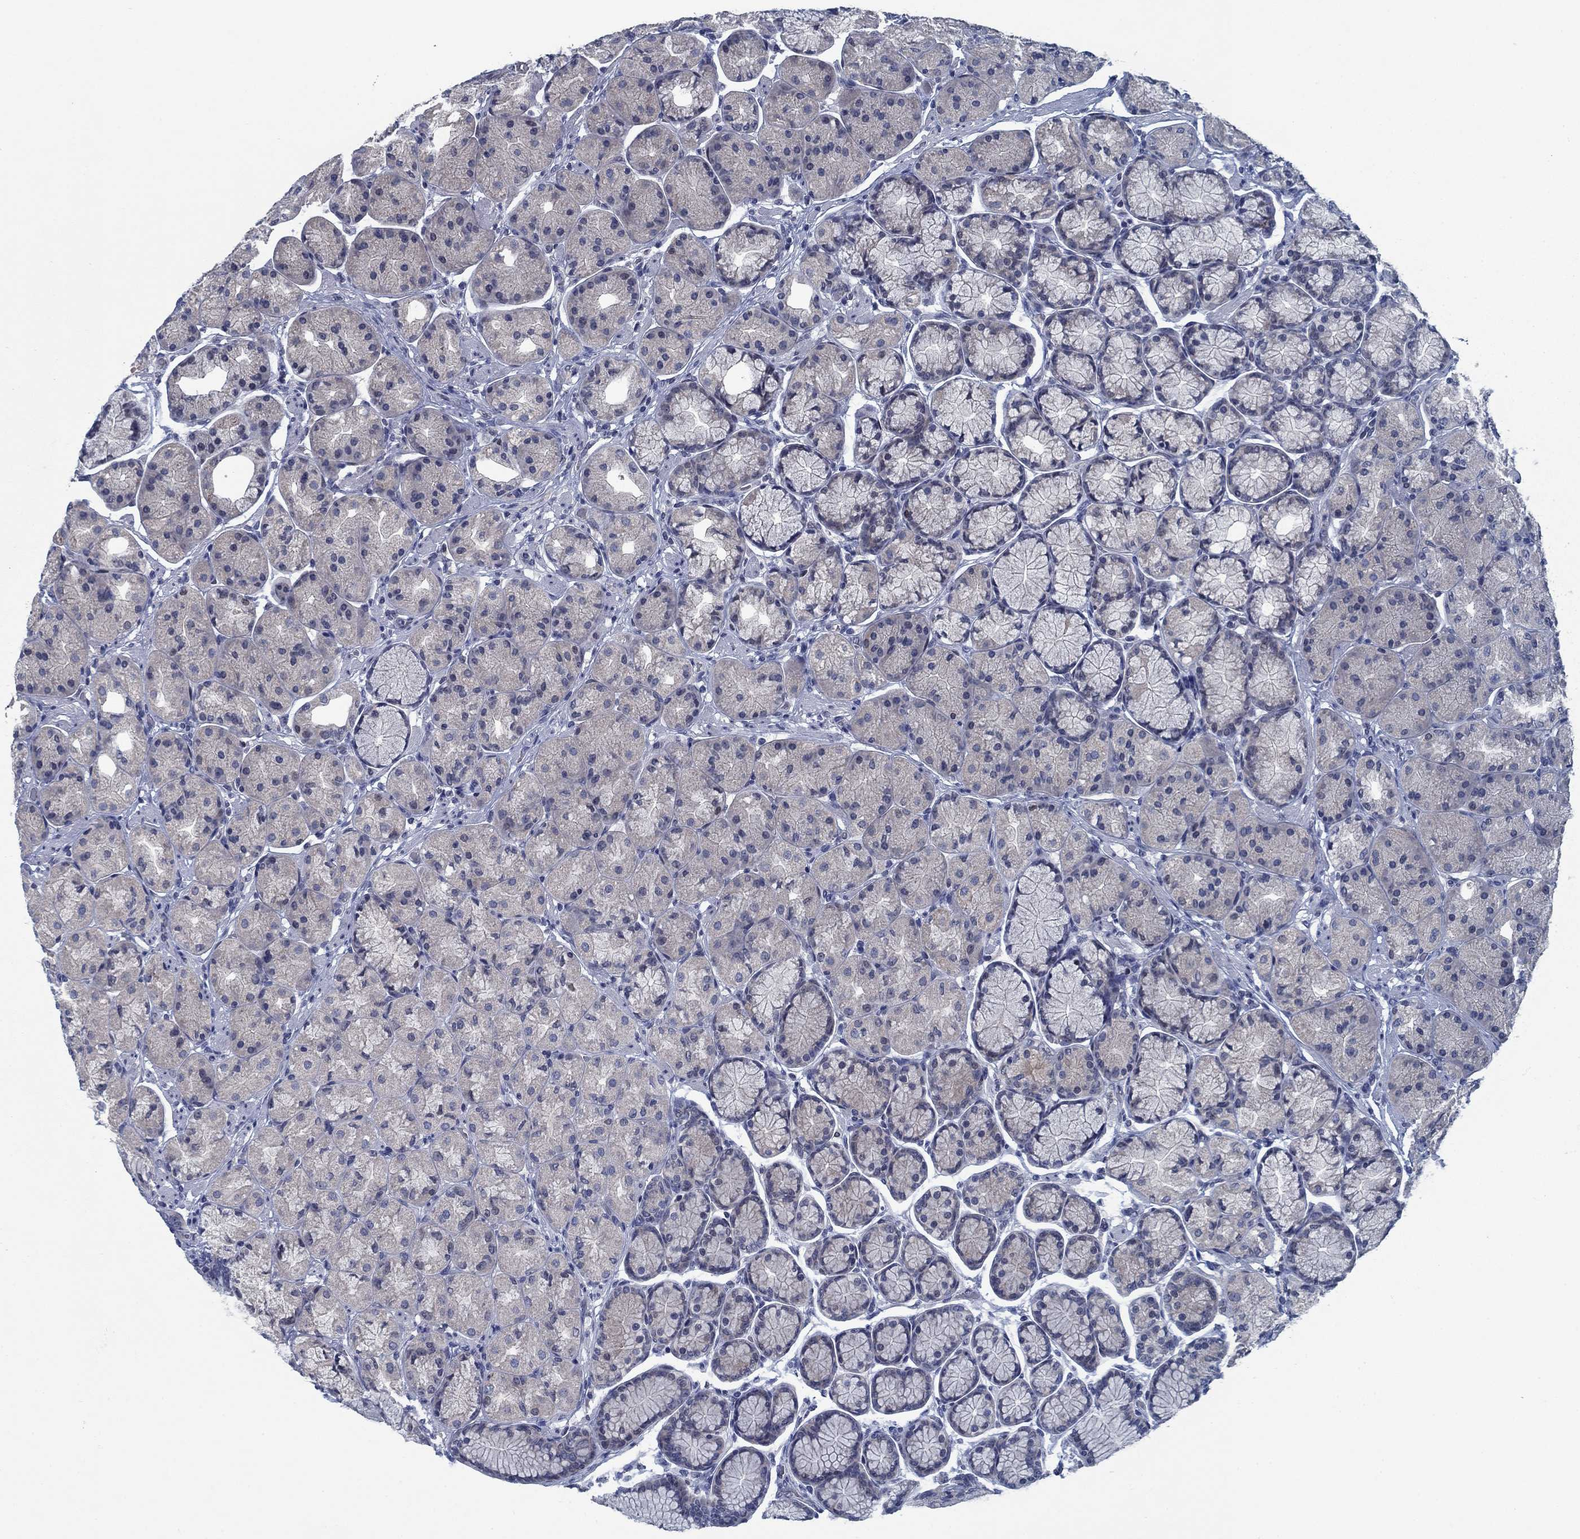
{"staining": {"intensity": "negative", "quantity": "none", "location": "none"}, "tissue": "stomach", "cell_type": "Glandular cells", "image_type": "normal", "snomed": [{"axis": "morphology", "description": "Normal tissue, NOS"}, {"axis": "morphology", "description": "Adenocarcinoma, NOS"}, {"axis": "morphology", "description": "Adenocarcinoma, High grade"}, {"axis": "topography", "description": "Stomach, upper"}, {"axis": "topography", "description": "Stomach"}], "caption": "An immunohistochemistry (IHC) image of benign stomach is shown. There is no staining in glandular cells of stomach.", "gene": "PNMA8A", "patient": {"sex": "female", "age": 65}}